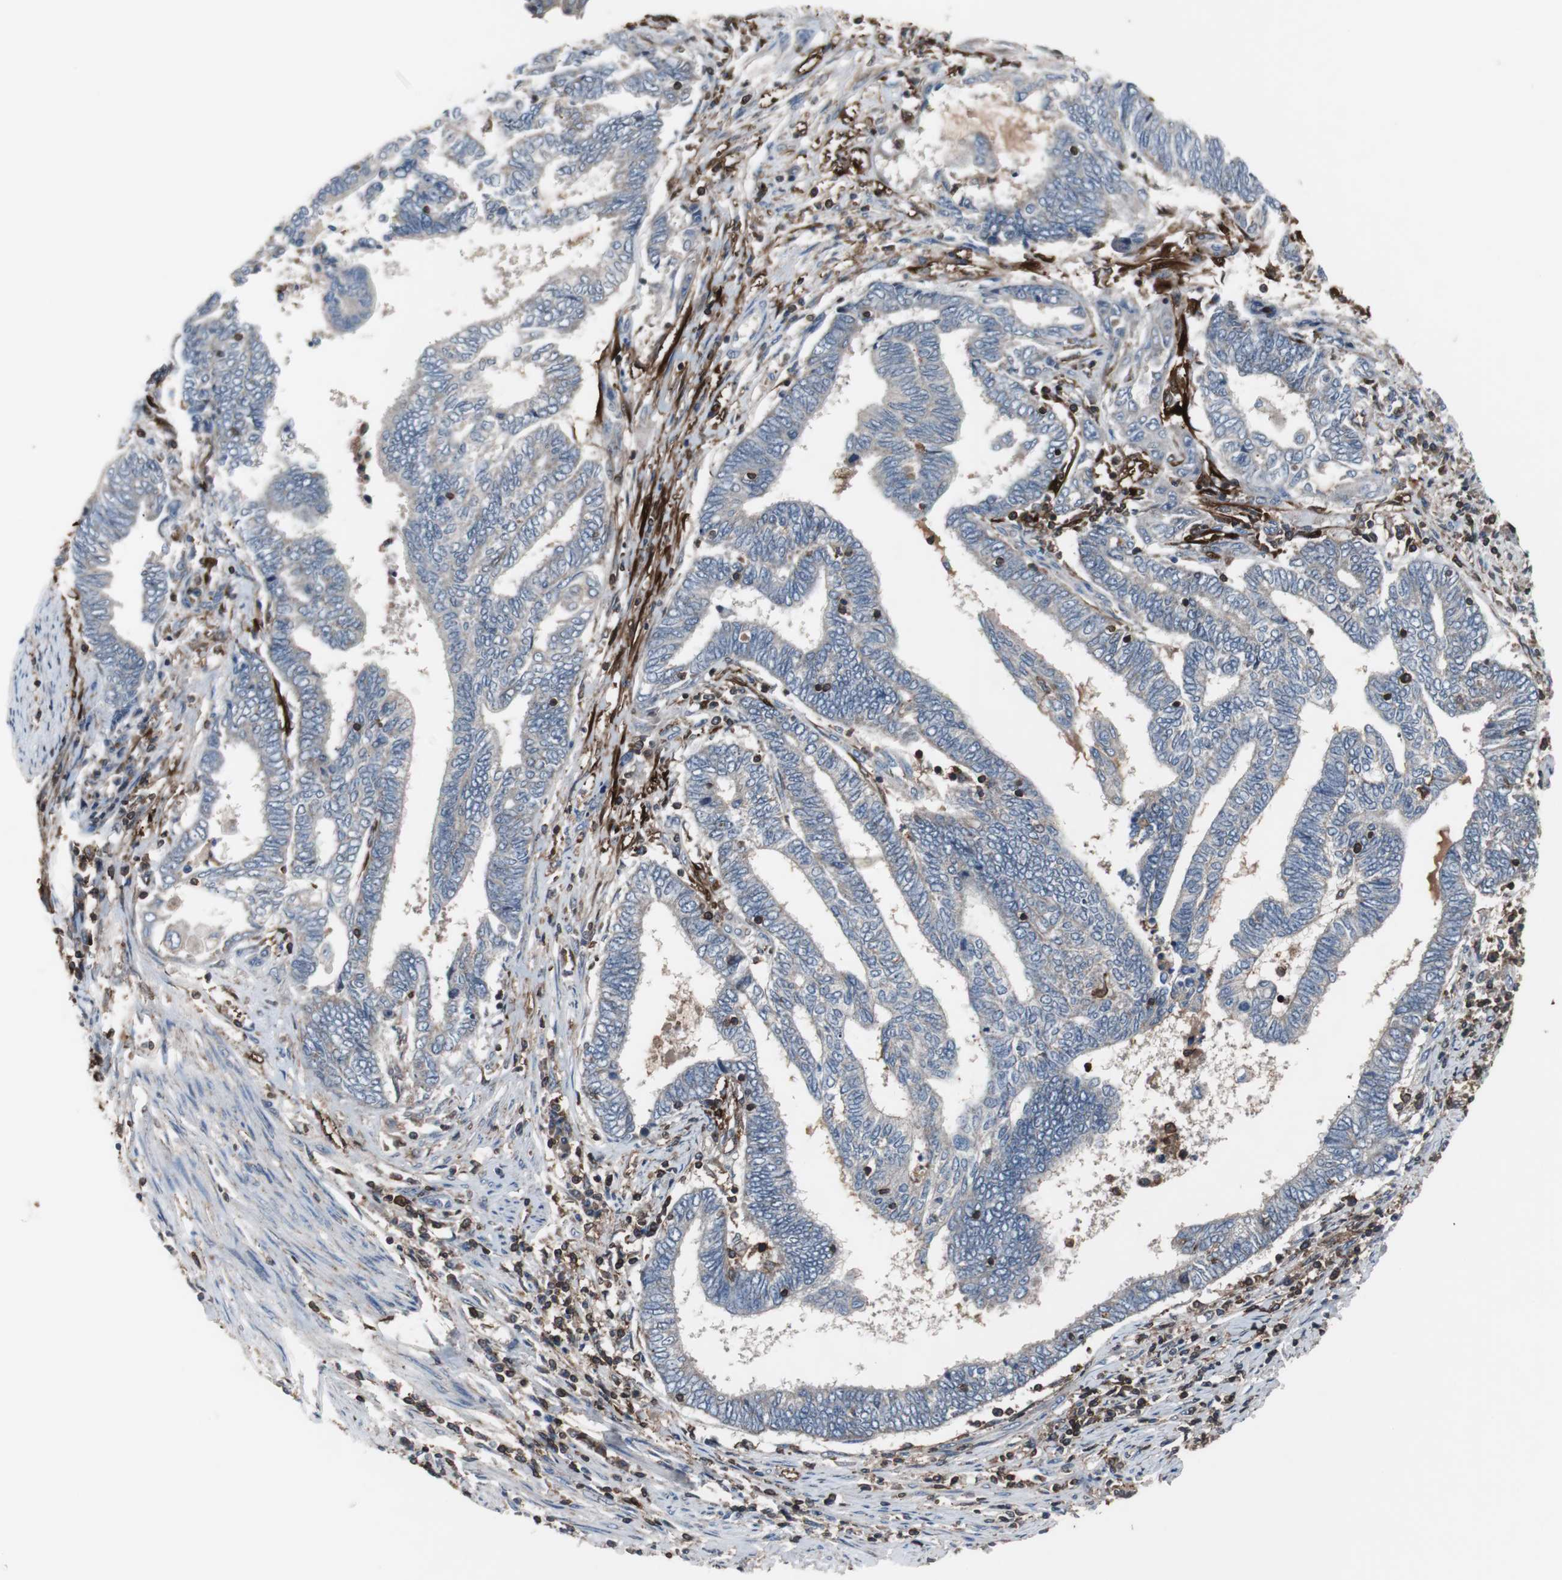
{"staining": {"intensity": "negative", "quantity": "none", "location": "none"}, "tissue": "endometrial cancer", "cell_type": "Tumor cells", "image_type": "cancer", "snomed": [{"axis": "morphology", "description": "Adenocarcinoma, NOS"}, {"axis": "topography", "description": "Uterus"}, {"axis": "topography", "description": "Endometrium"}], "caption": "High power microscopy image of an IHC histopathology image of endometrial cancer (adenocarcinoma), revealing no significant expression in tumor cells. Brightfield microscopy of immunohistochemistry stained with DAB (3,3'-diaminobenzidine) (brown) and hematoxylin (blue), captured at high magnification.", "gene": "CALB2", "patient": {"sex": "female", "age": 70}}